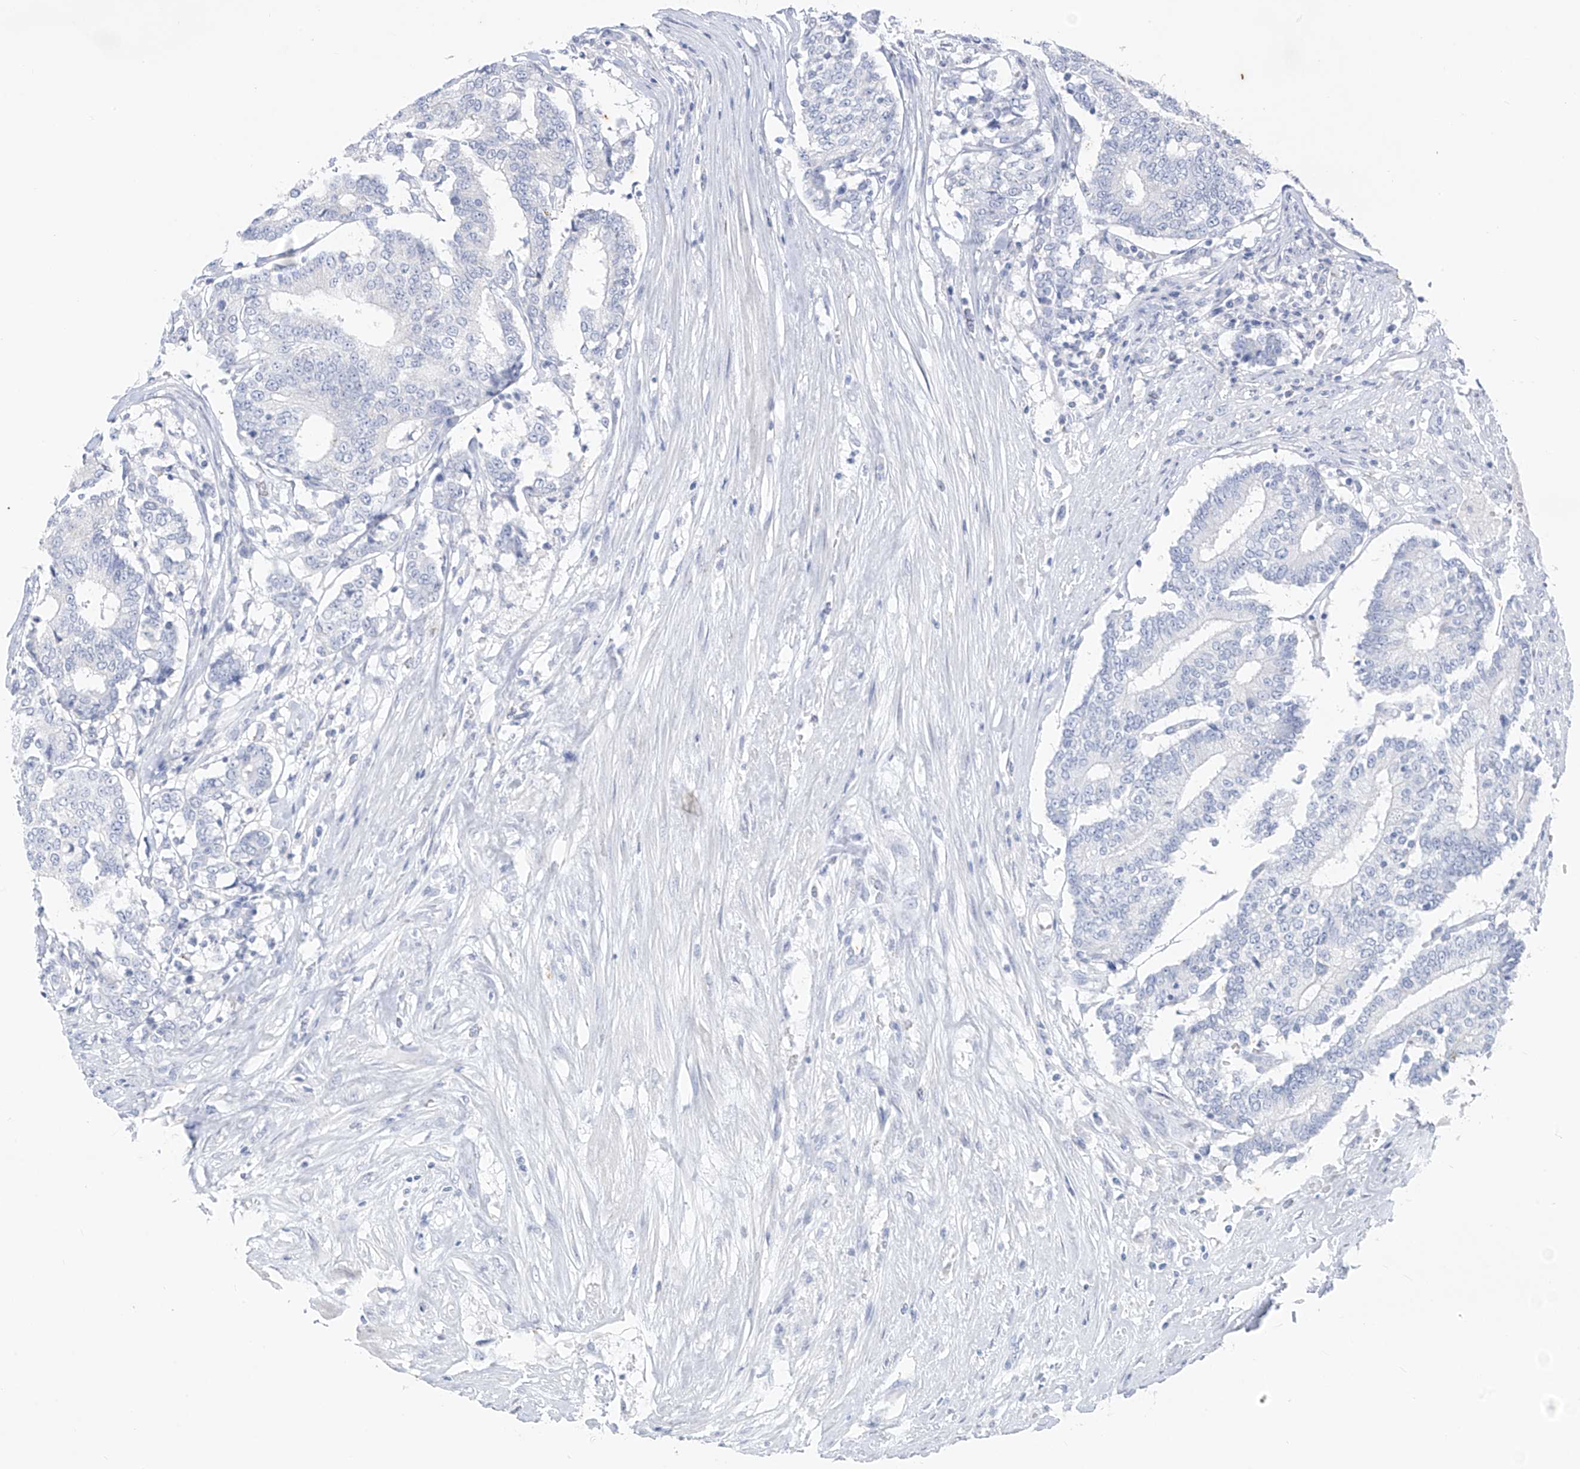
{"staining": {"intensity": "negative", "quantity": "none", "location": "none"}, "tissue": "prostate cancer", "cell_type": "Tumor cells", "image_type": "cancer", "snomed": [{"axis": "morphology", "description": "Normal tissue, NOS"}, {"axis": "morphology", "description": "Adenocarcinoma, High grade"}, {"axis": "topography", "description": "Prostate"}, {"axis": "topography", "description": "Seminal veicle"}], "caption": "A micrograph of high-grade adenocarcinoma (prostate) stained for a protein demonstrates no brown staining in tumor cells. Brightfield microscopy of immunohistochemistry (IHC) stained with DAB (3,3'-diaminobenzidine) (brown) and hematoxylin (blue), captured at high magnification.", "gene": "CX3CR1", "patient": {"sex": "male", "age": 55}}